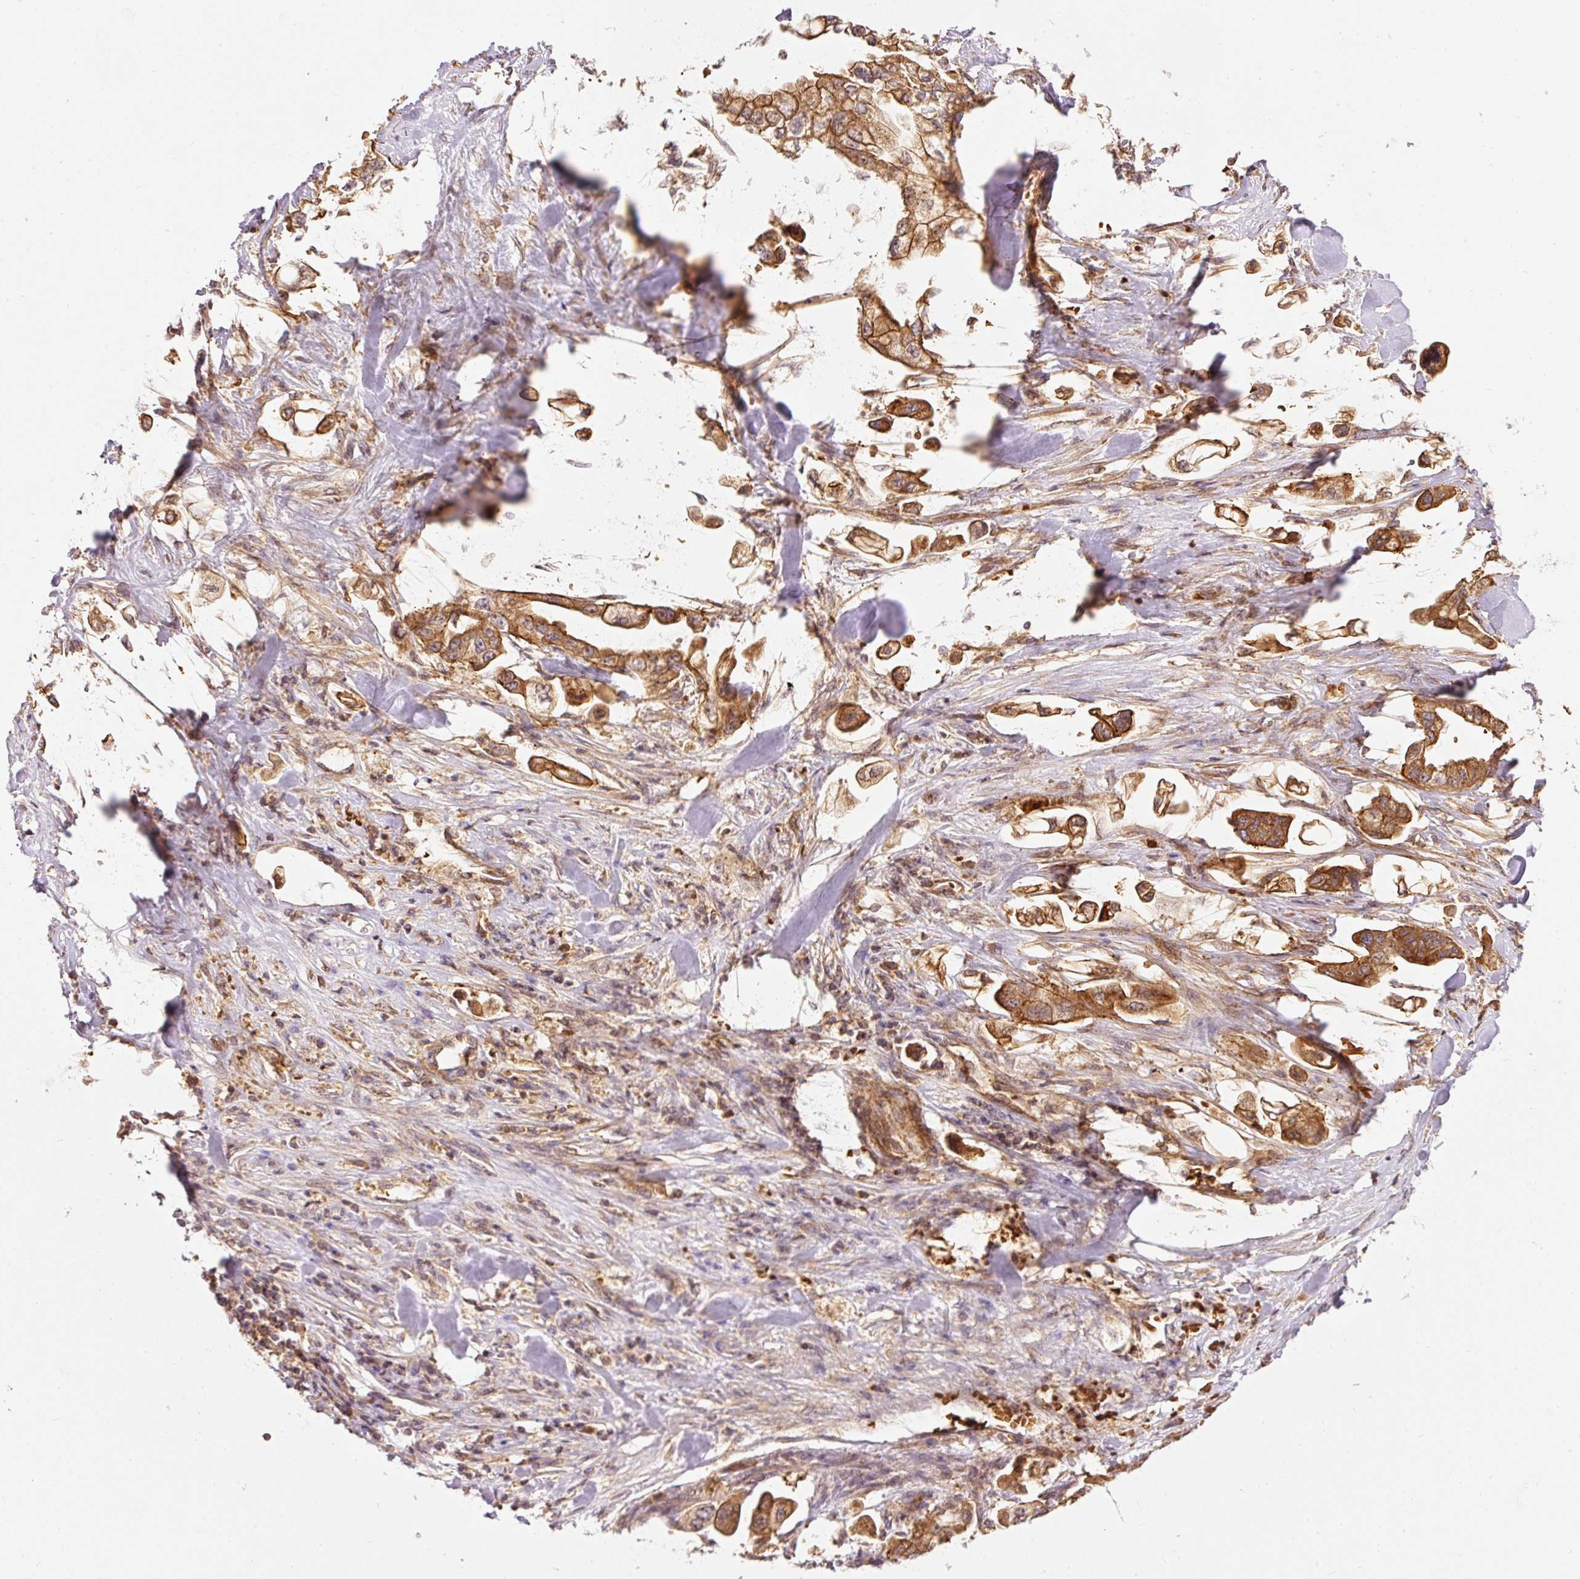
{"staining": {"intensity": "strong", "quantity": ">75%", "location": "cytoplasmic/membranous"}, "tissue": "stomach cancer", "cell_type": "Tumor cells", "image_type": "cancer", "snomed": [{"axis": "morphology", "description": "Adenocarcinoma, NOS"}, {"axis": "topography", "description": "Stomach"}], "caption": "Immunohistochemistry (IHC) histopathology image of neoplastic tissue: stomach cancer stained using IHC reveals high levels of strong protein expression localized specifically in the cytoplasmic/membranous of tumor cells, appearing as a cytoplasmic/membranous brown color.", "gene": "ADCY4", "patient": {"sex": "male", "age": 62}}